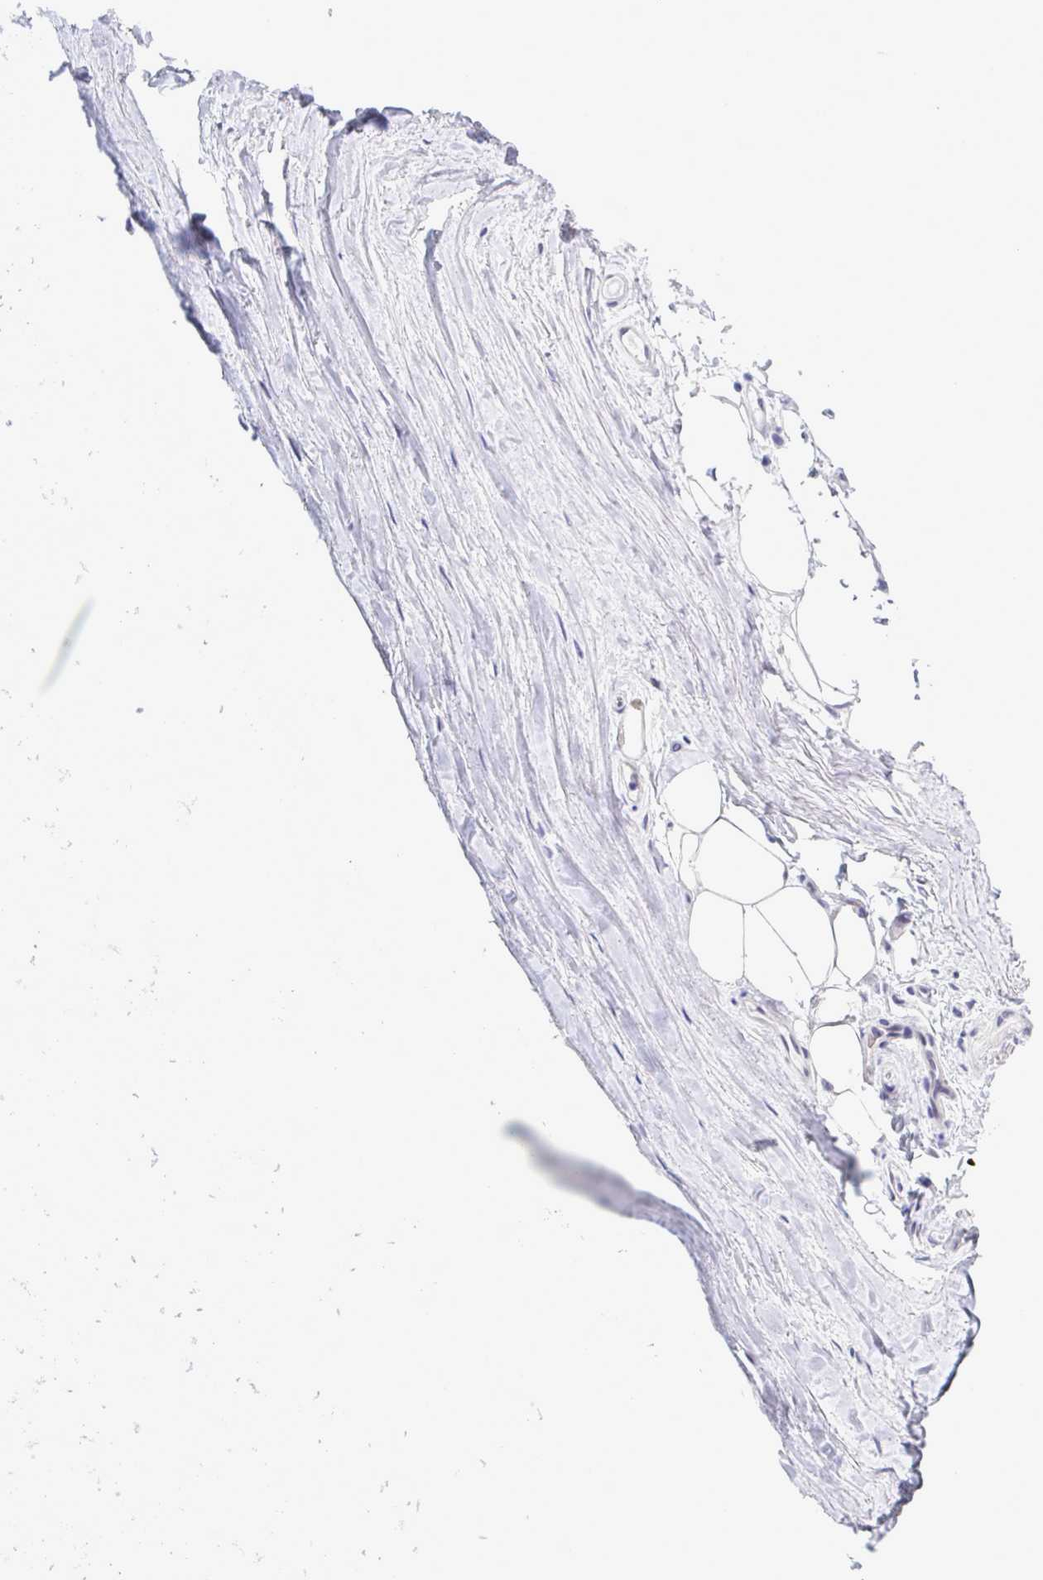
{"staining": {"intensity": "negative", "quantity": "none", "location": "none"}, "tissue": "adipose tissue", "cell_type": "Adipocytes", "image_type": "normal", "snomed": [{"axis": "morphology", "description": "Normal tissue, NOS"}, {"axis": "topography", "description": "Lymph node"}, {"axis": "topography", "description": "Cartilage tissue"}, {"axis": "topography", "description": "Nasopharynx"}], "caption": "DAB (3,3'-diaminobenzidine) immunohistochemical staining of benign human adipose tissue displays no significant expression in adipocytes.", "gene": "MFSD4A", "patient": {"sex": "male", "age": 63}}